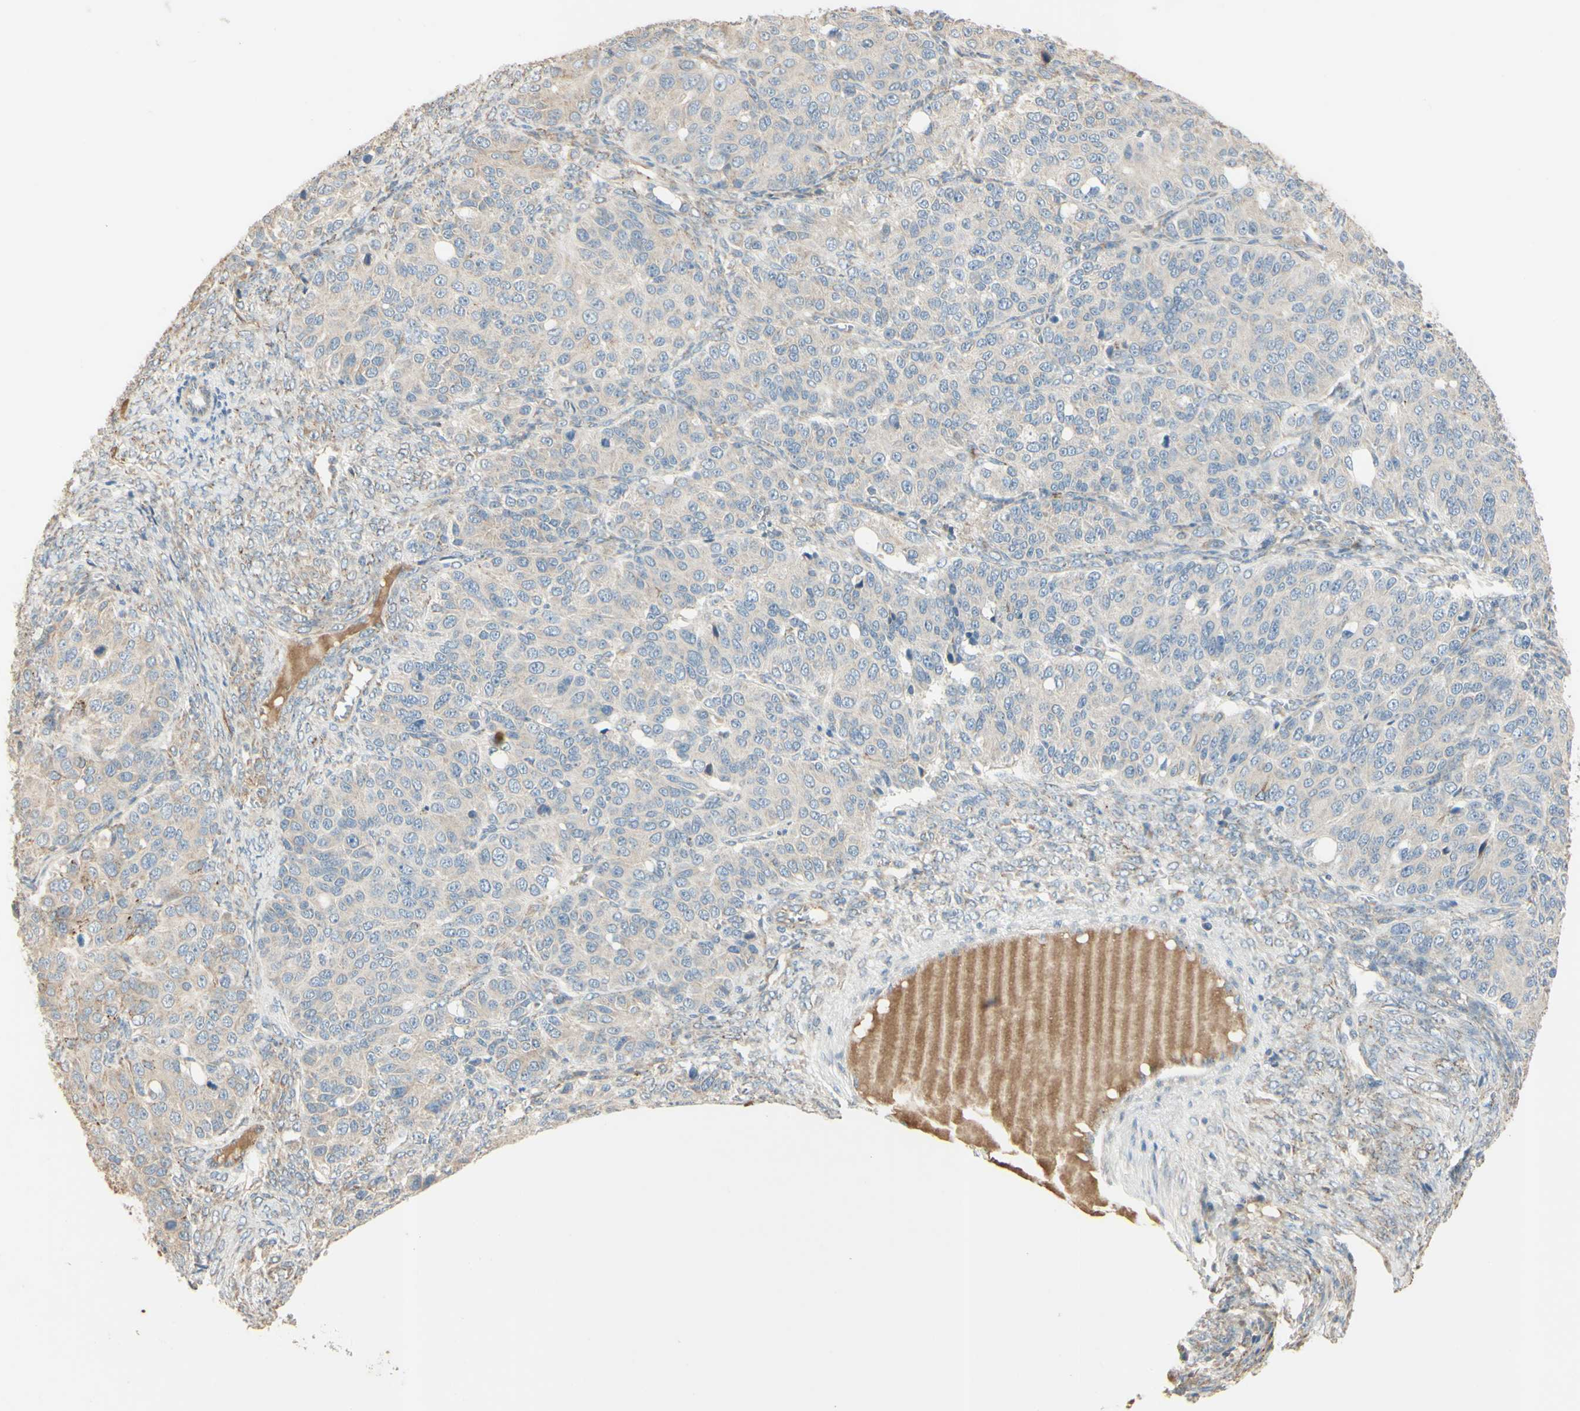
{"staining": {"intensity": "weak", "quantity": ">75%", "location": "cytoplasmic/membranous"}, "tissue": "ovarian cancer", "cell_type": "Tumor cells", "image_type": "cancer", "snomed": [{"axis": "morphology", "description": "Carcinoma, endometroid"}, {"axis": "topography", "description": "Ovary"}], "caption": "Ovarian endometroid carcinoma tissue reveals weak cytoplasmic/membranous expression in about >75% of tumor cells, visualized by immunohistochemistry.", "gene": "ANGPTL1", "patient": {"sex": "female", "age": 51}}